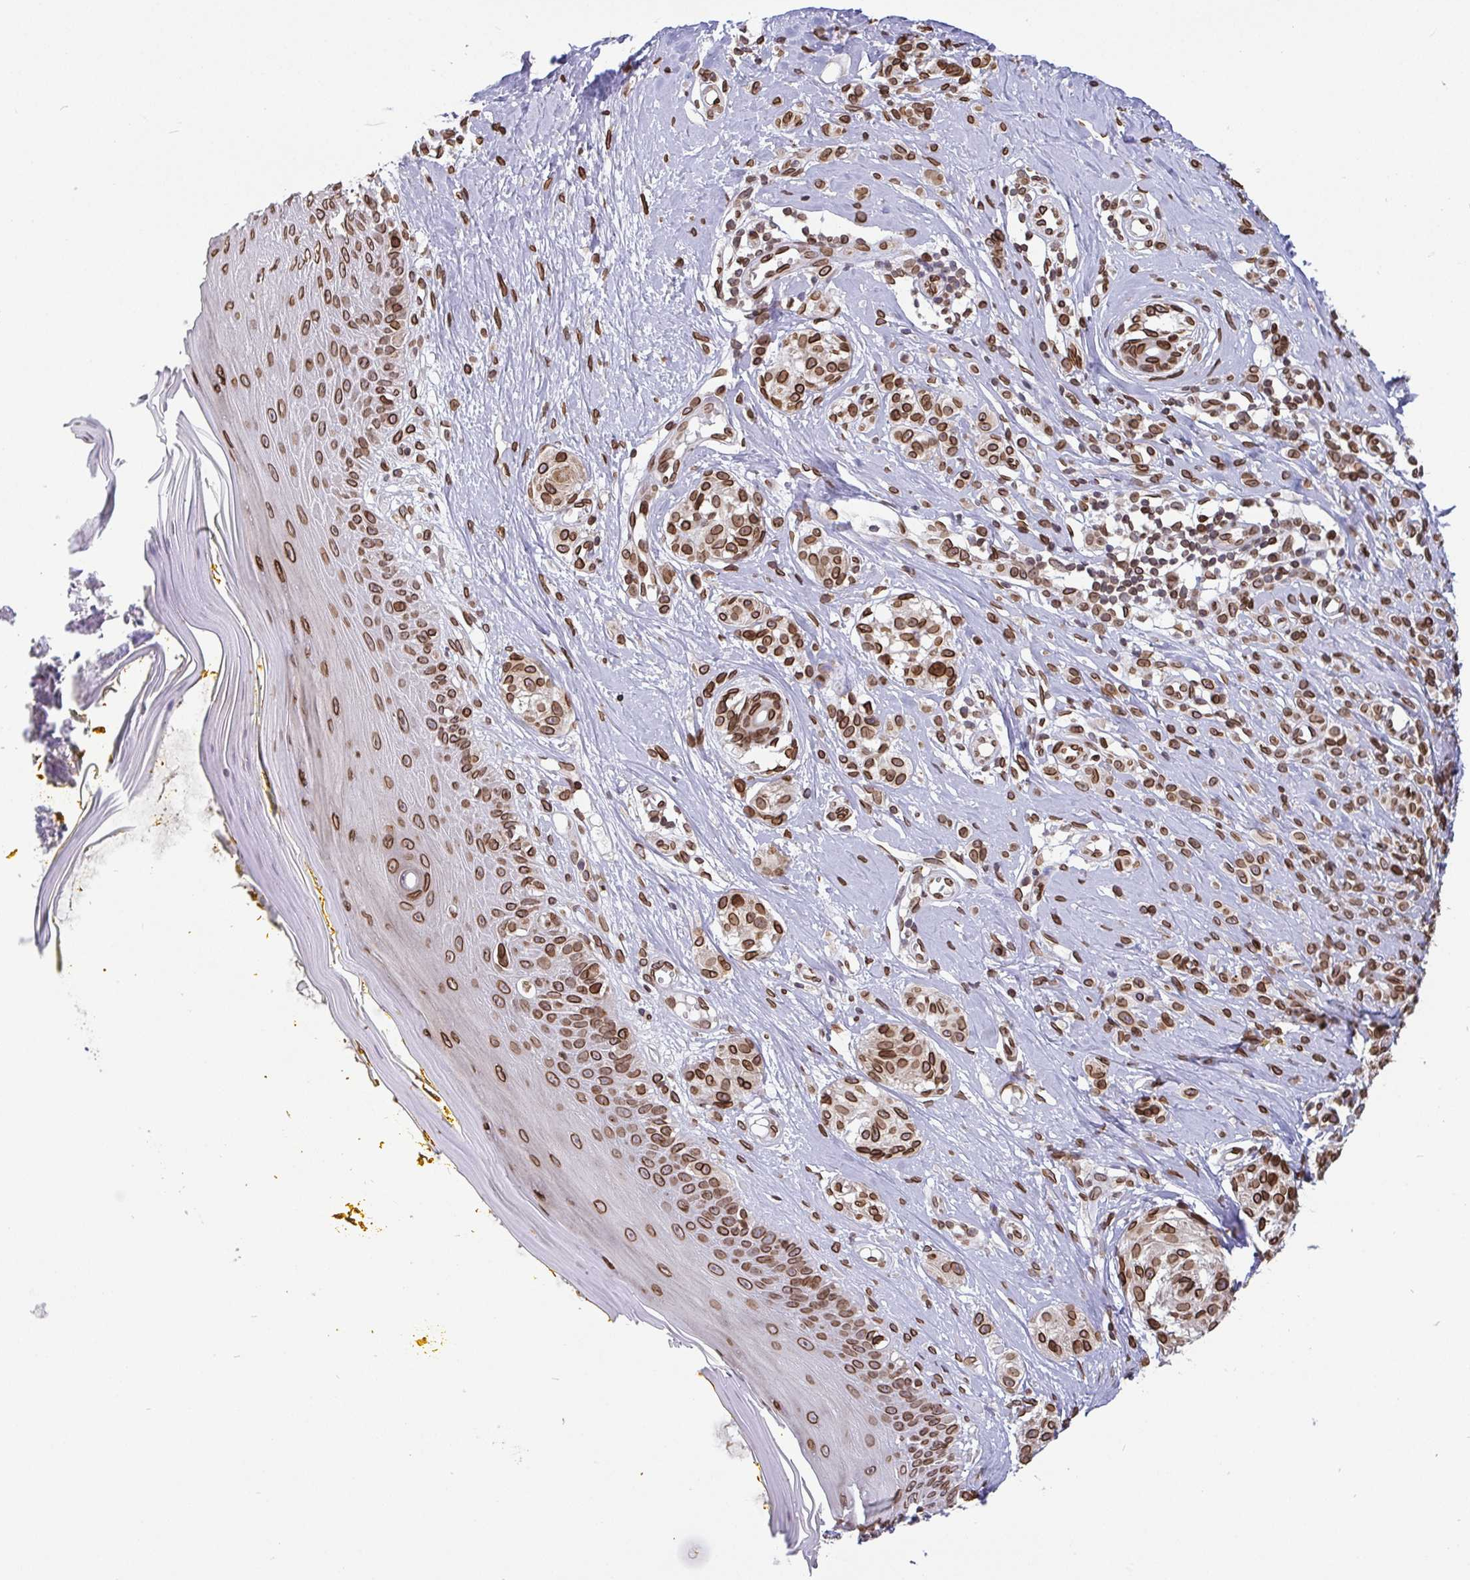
{"staining": {"intensity": "moderate", "quantity": ">75%", "location": "cytoplasmic/membranous,nuclear"}, "tissue": "melanoma", "cell_type": "Tumor cells", "image_type": "cancer", "snomed": [{"axis": "morphology", "description": "Malignant melanoma, NOS"}, {"axis": "topography", "description": "Skin"}], "caption": "The photomicrograph exhibits a brown stain indicating the presence of a protein in the cytoplasmic/membranous and nuclear of tumor cells in melanoma. Nuclei are stained in blue.", "gene": "EMD", "patient": {"sex": "male", "age": 74}}